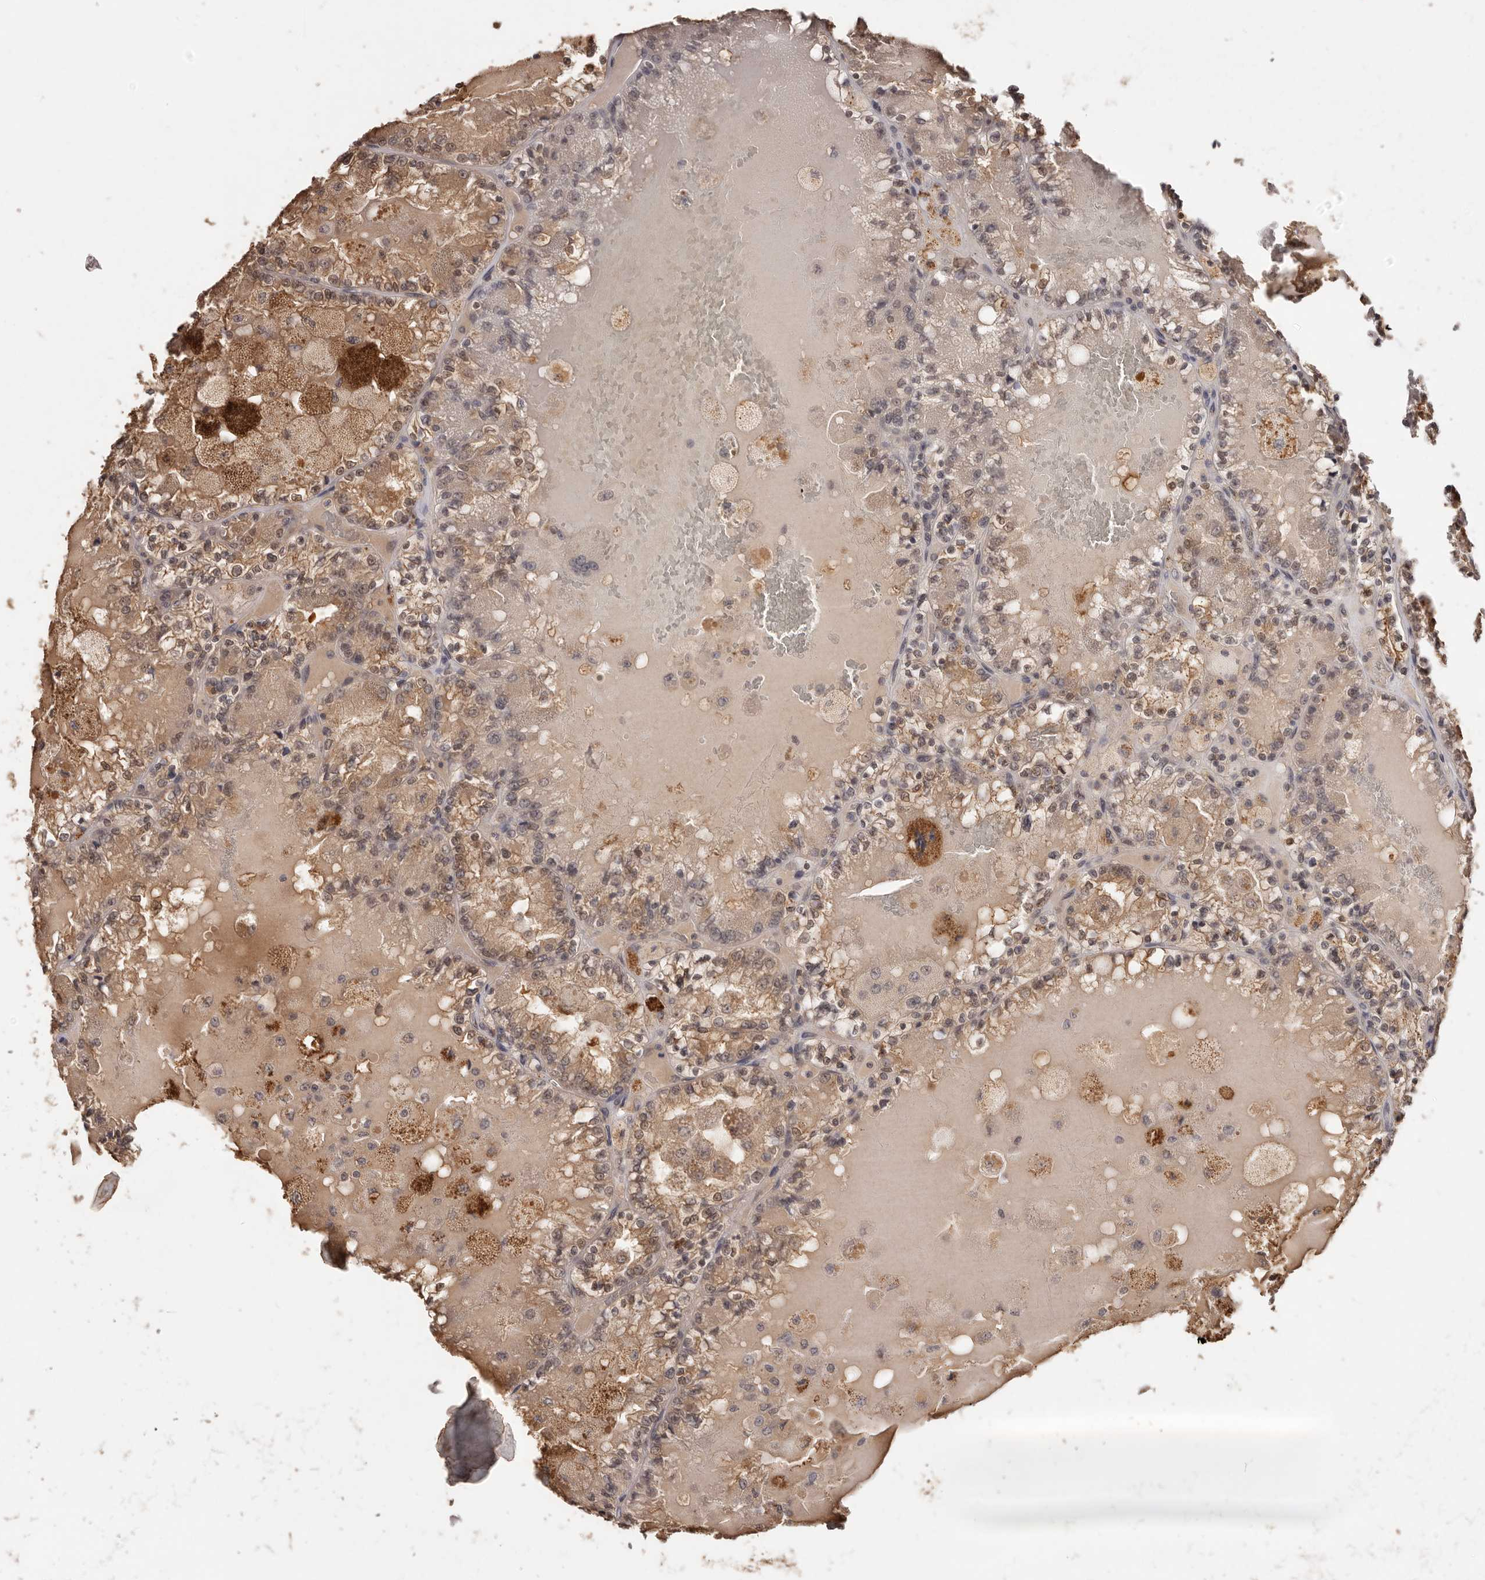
{"staining": {"intensity": "moderate", "quantity": ">75%", "location": "cytoplasmic/membranous,nuclear"}, "tissue": "renal cancer", "cell_type": "Tumor cells", "image_type": "cancer", "snomed": [{"axis": "morphology", "description": "Adenocarcinoma, NOS"}, {"axis": "topography", "description": "Kidney"}], "caption": "Immunohistochemistry staining of adenocarcinoma (renal), which displays medium levels of moderate cytoplasmic/membranous and nuclear staining in approximately >75% of tumor cells indicating moderate cytoplasmic/membranous and nuclear protein expression. The staining was performed using DAB (3,3'-diaminobenzidine) (brown) for protein detection and nuclei were counterstained in hematoxylin (blue).", "gene": "TSPAN13", "patient": {"sex": "female", "age": 56}}